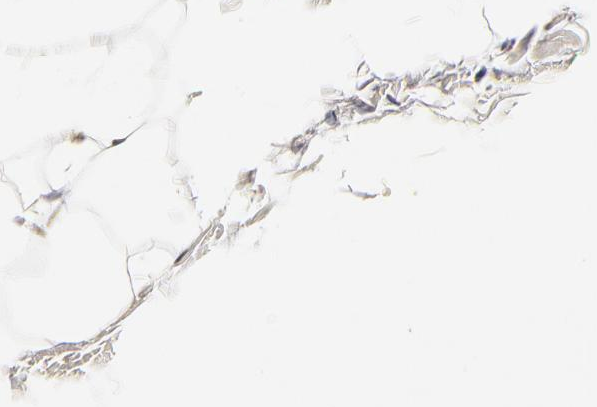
{"staining": {"intensity": "moderate", "quantity": "25%-75%", "location": "cytoplasmic/membranous"}, "tissue": "adipose tissue", "cell_type": "Adipocytes", "image_type": "normal", "snomed": [{"axis": "morphology", "description": "Normal tissue, NOS"}, {"axis": "morphology", "description": "Duct carcinoma"}, {"axis": "topography", "description": "Breast"}, {"axis": "topography", "description": "Adipose tissue"}], "caption": "Protein analysis of benign adipose tissue shows moderate cytoplasmic/membranous staining in about 25%-75% of adipocytes. The staining was performed using DAB, with brown indicating positive protein expression. Nuclei are stained blue with hematoxylin.", "gene": "MMP15", "patient": {"sex": "female", "age": 37}}